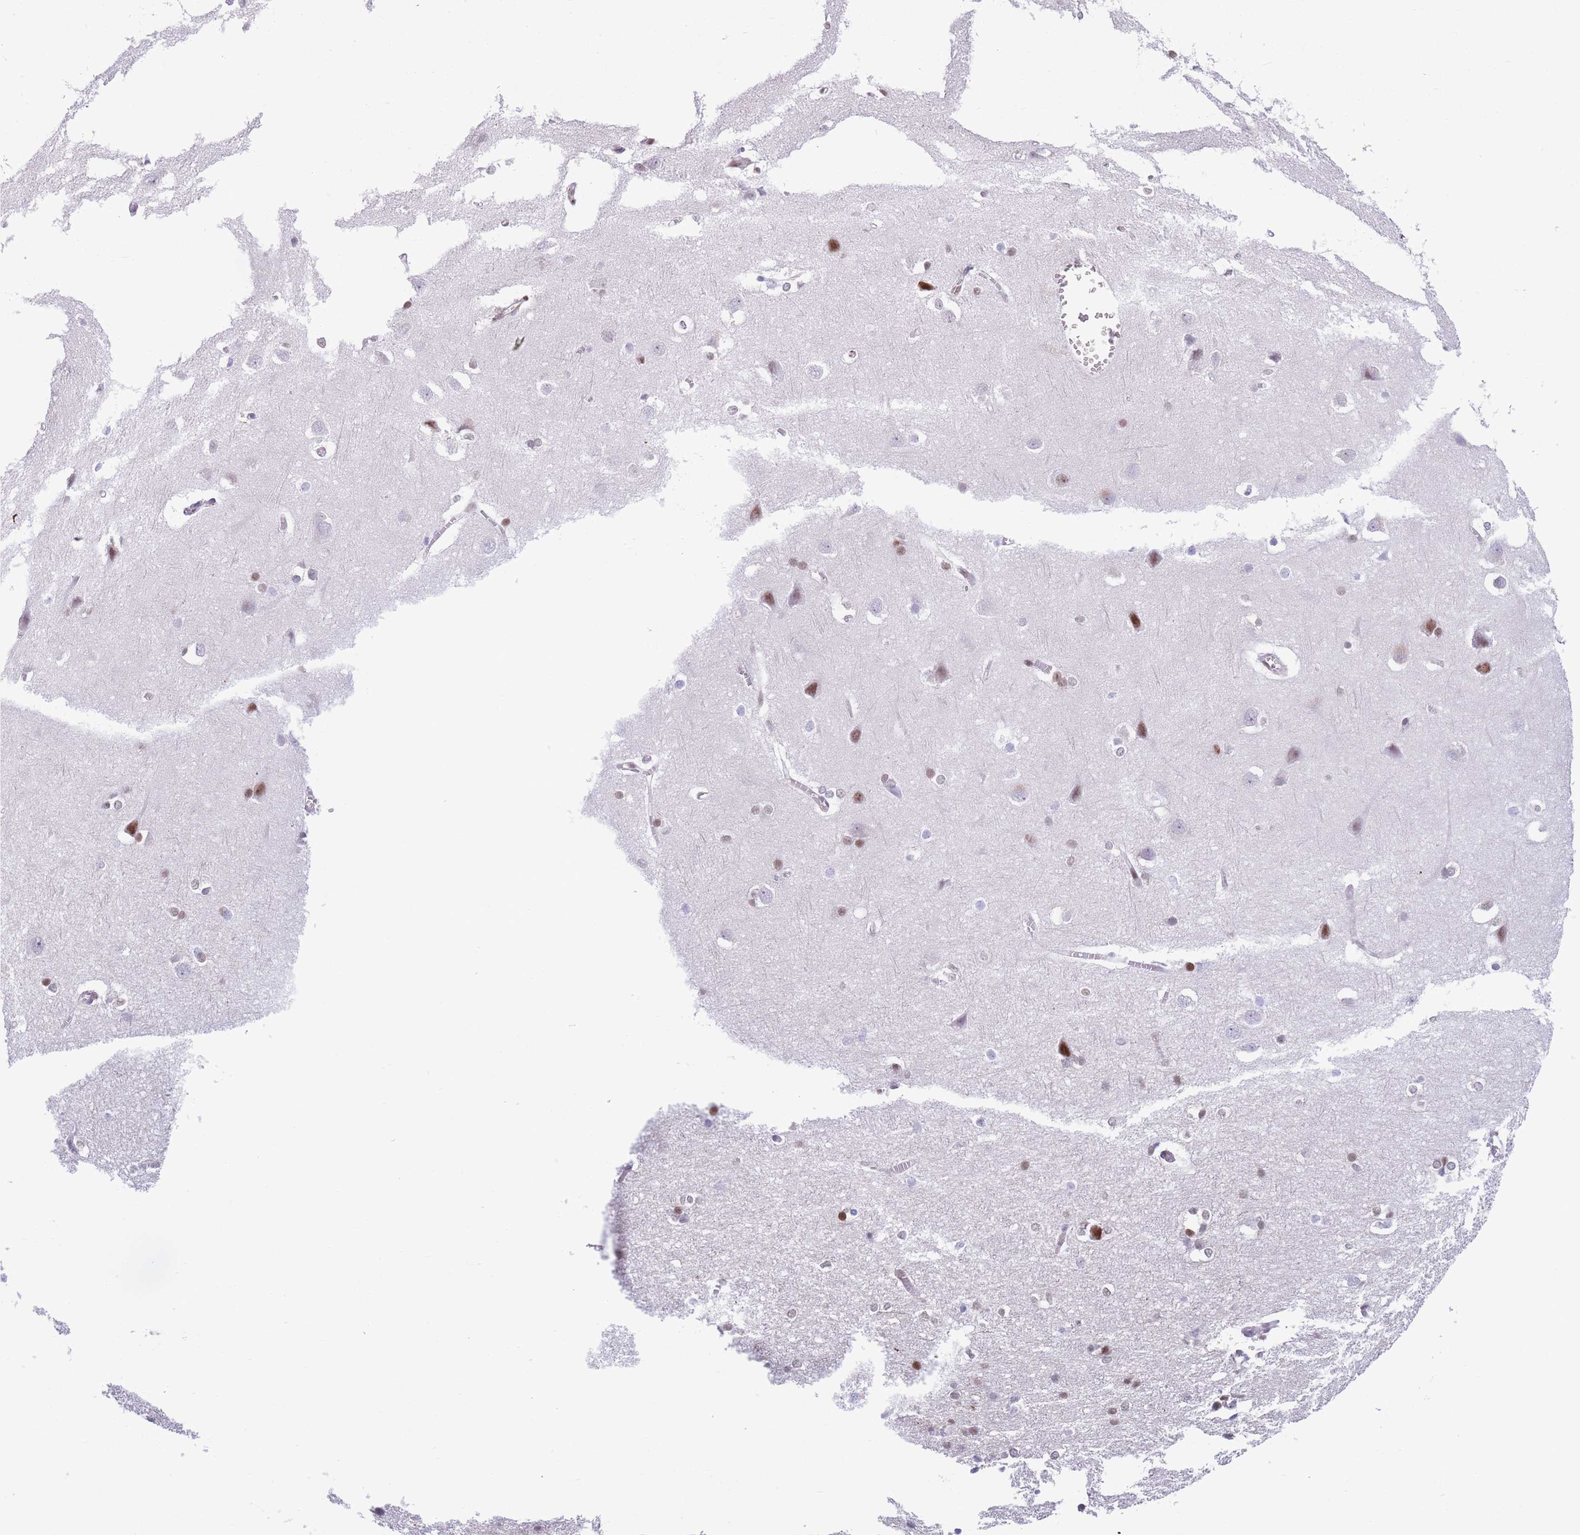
{"staining": {"intensity": "negative", "quantity": "none", "location": "none"}, "tissue": "cerebral cortex", "cell_type": "Endothelial cells", "image_type": "normal", "snomed": [{"axis": "morphology", "description": "Normal tissue, NOS"}, {"axis": "topography", "description": "Cerebral cortex"}], "caption": "Immunohistochemistry (IHC) photomicrograph of normal cerebral cortex stained for a protein (brown), which displays no expression in endothelial cells. (DAB (3,3'-diaminobenzidine) immunohistochemistry (IHC), high magnification).", "gene": "DNAJC3", "patient": {"sex": "male", "age": 37}}